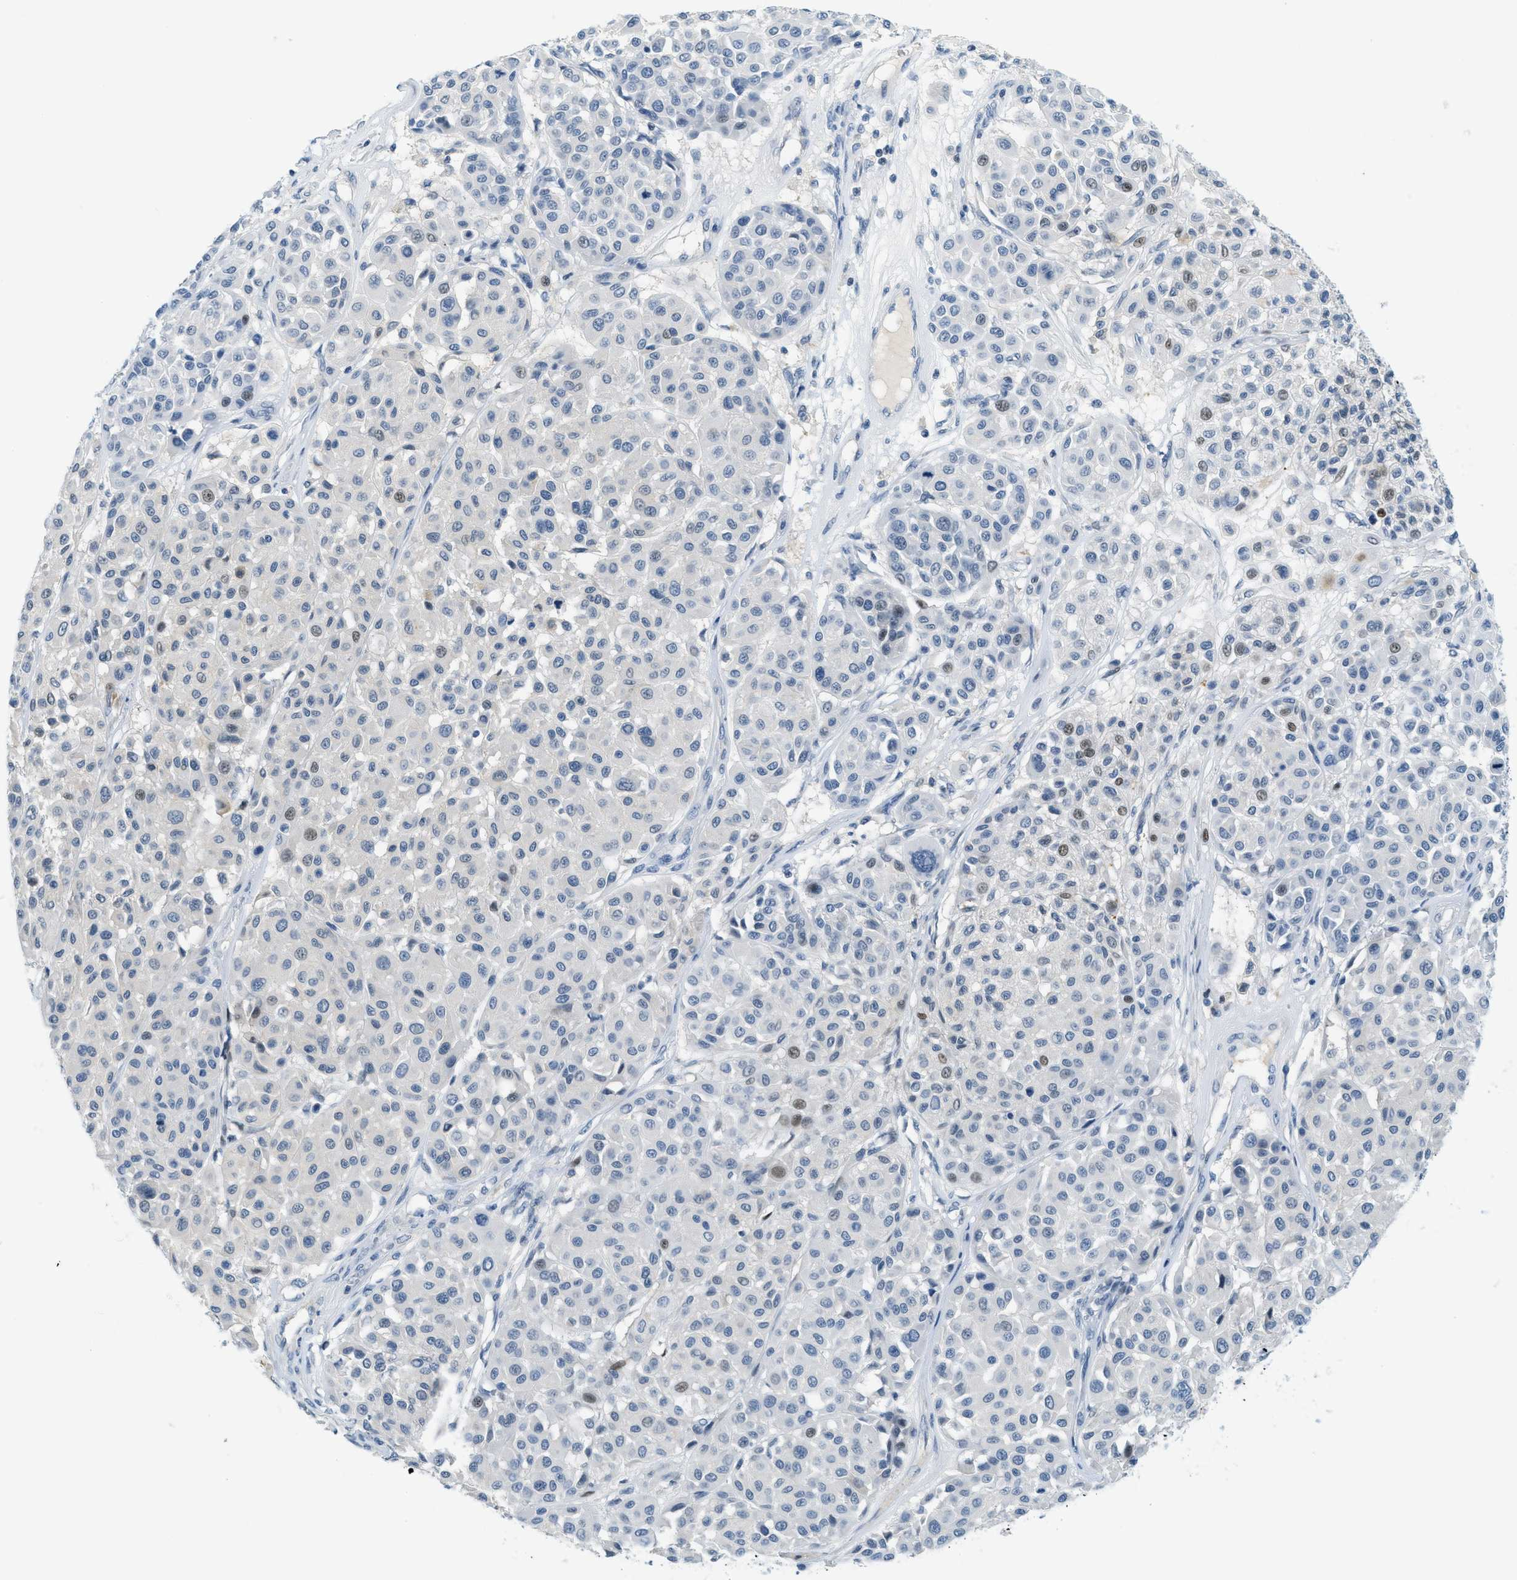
{"staining": {"intensity": "weak", "quantity": "<25%", "location": "nuclear"}, "tissue": "melanoma", "cell_type": "Tumor cells", "image_type": "cancer", "snomed": [{"axis": "morphology", "description": "Malignant melanoma, Metastatic site"}, {"axis": "topography", "description": "Soft tissue"}], "caption": "Immunohistochemistry of human melanoma shows no expression in tumor cells. (DAB (3,3'-diaminobenzidine) immunohistochemistry (IHC) with hematoxylin counter stain).", "gene": "CYP4X1", "patient": {"sex": "male", "age": 41}}